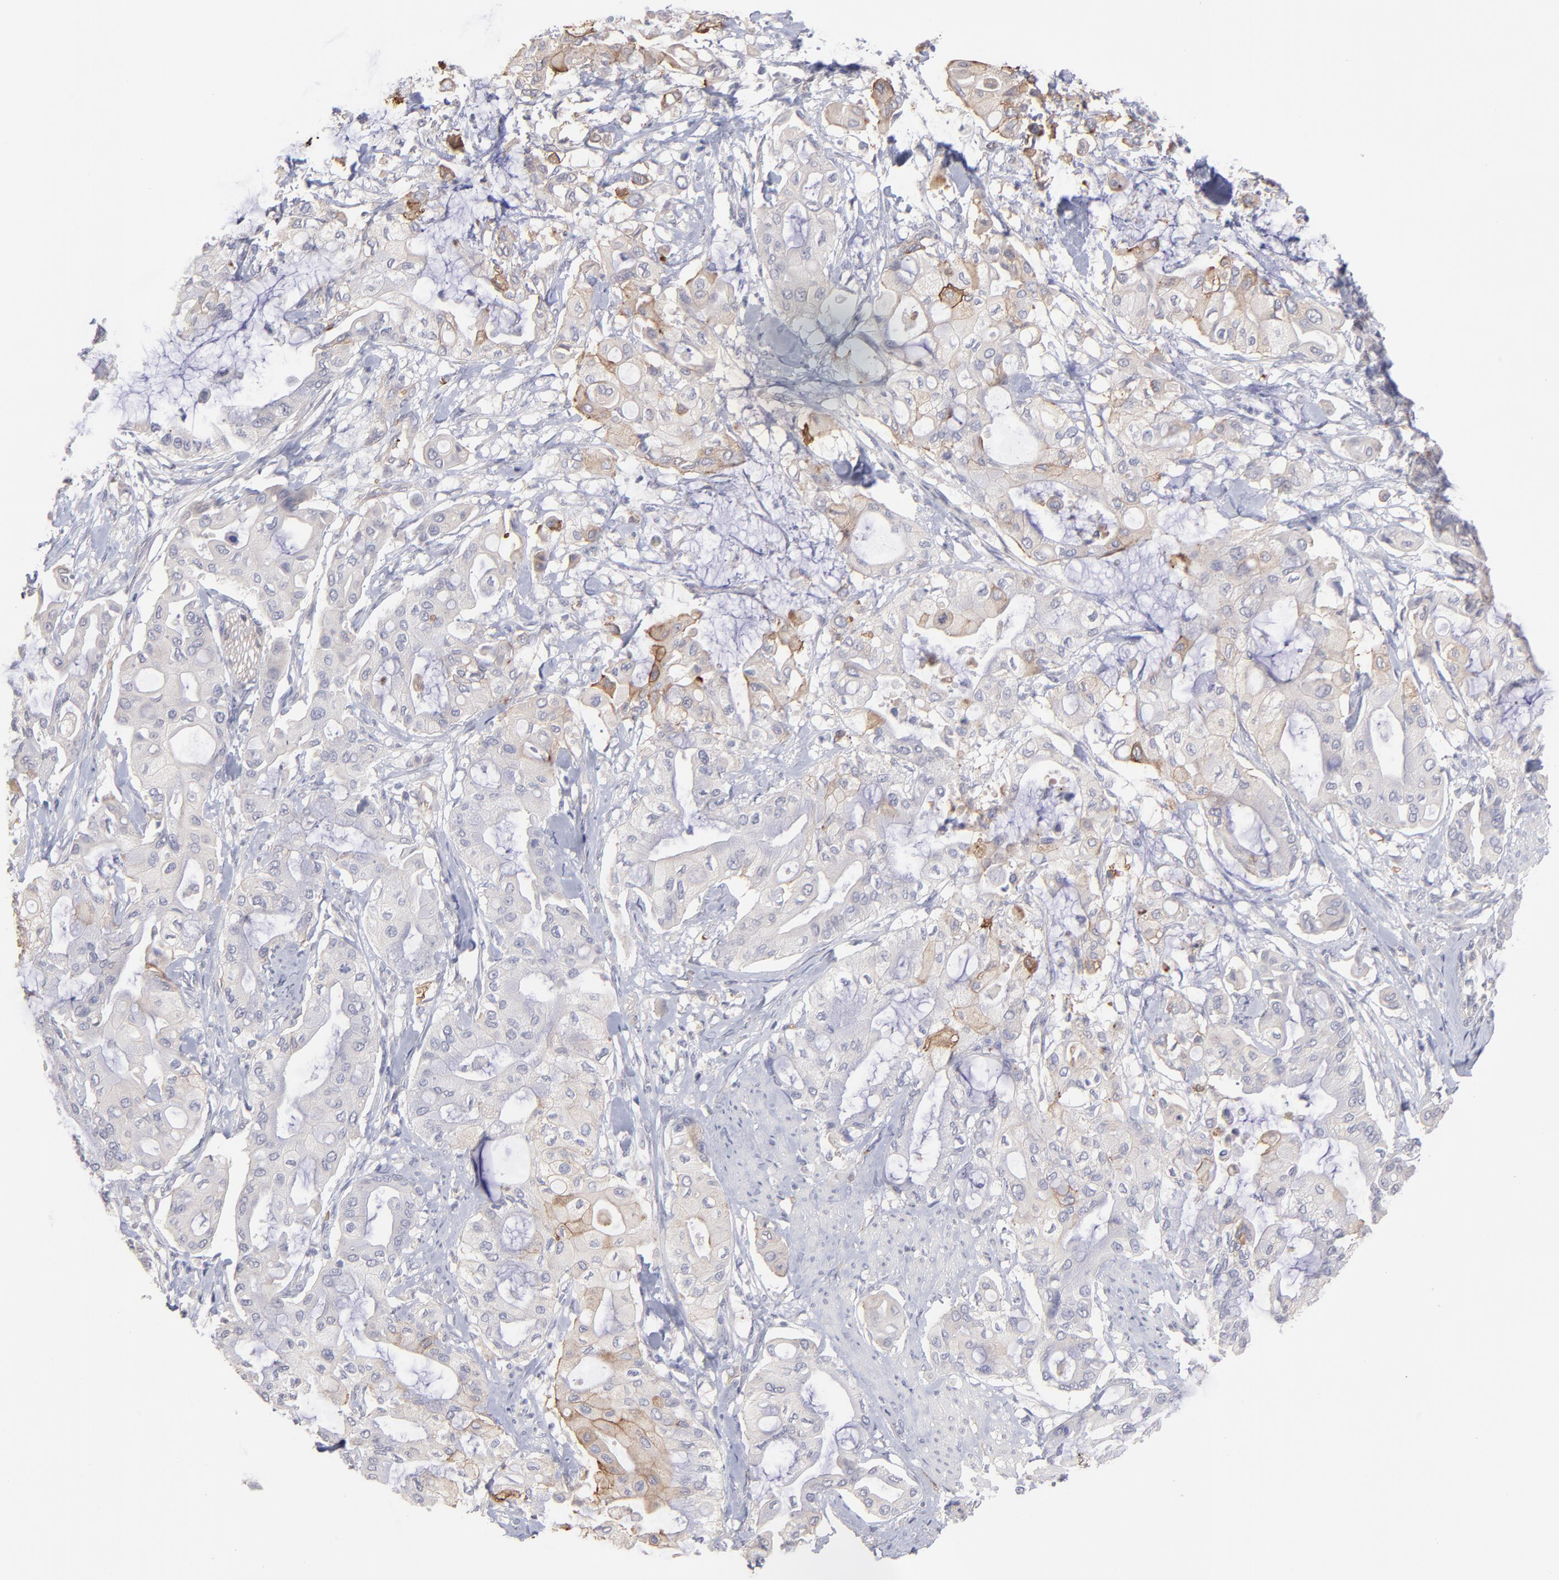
{"staining": {"intensity": "weak", "quantity": "<25%", "location": "cytoplasmic/membranous"}, "tissue": "pancreatic cancer", "cell_type": "Tumor cells", "image_type": "cancer", "snomed": [{"axis": "morphology", "description": "Adenocarcinoma, NOS"}, {"axis": "morphology", "description": "Adenocarcinoma, metastatic, NOS"}, {"axis": "topography", "description": "Lymph node"}, {"axis": "topography", "description": "Pancreas"}, {"axis": "topography", "description": "Duodenum"}], "caption": "Micrograph shows no protein staining in tumor cells of pancreatic cancer (metastatic adenocarcinoma) tissue.", "gene": "F13B", "patient": {"sex": "female", "age": 64}}